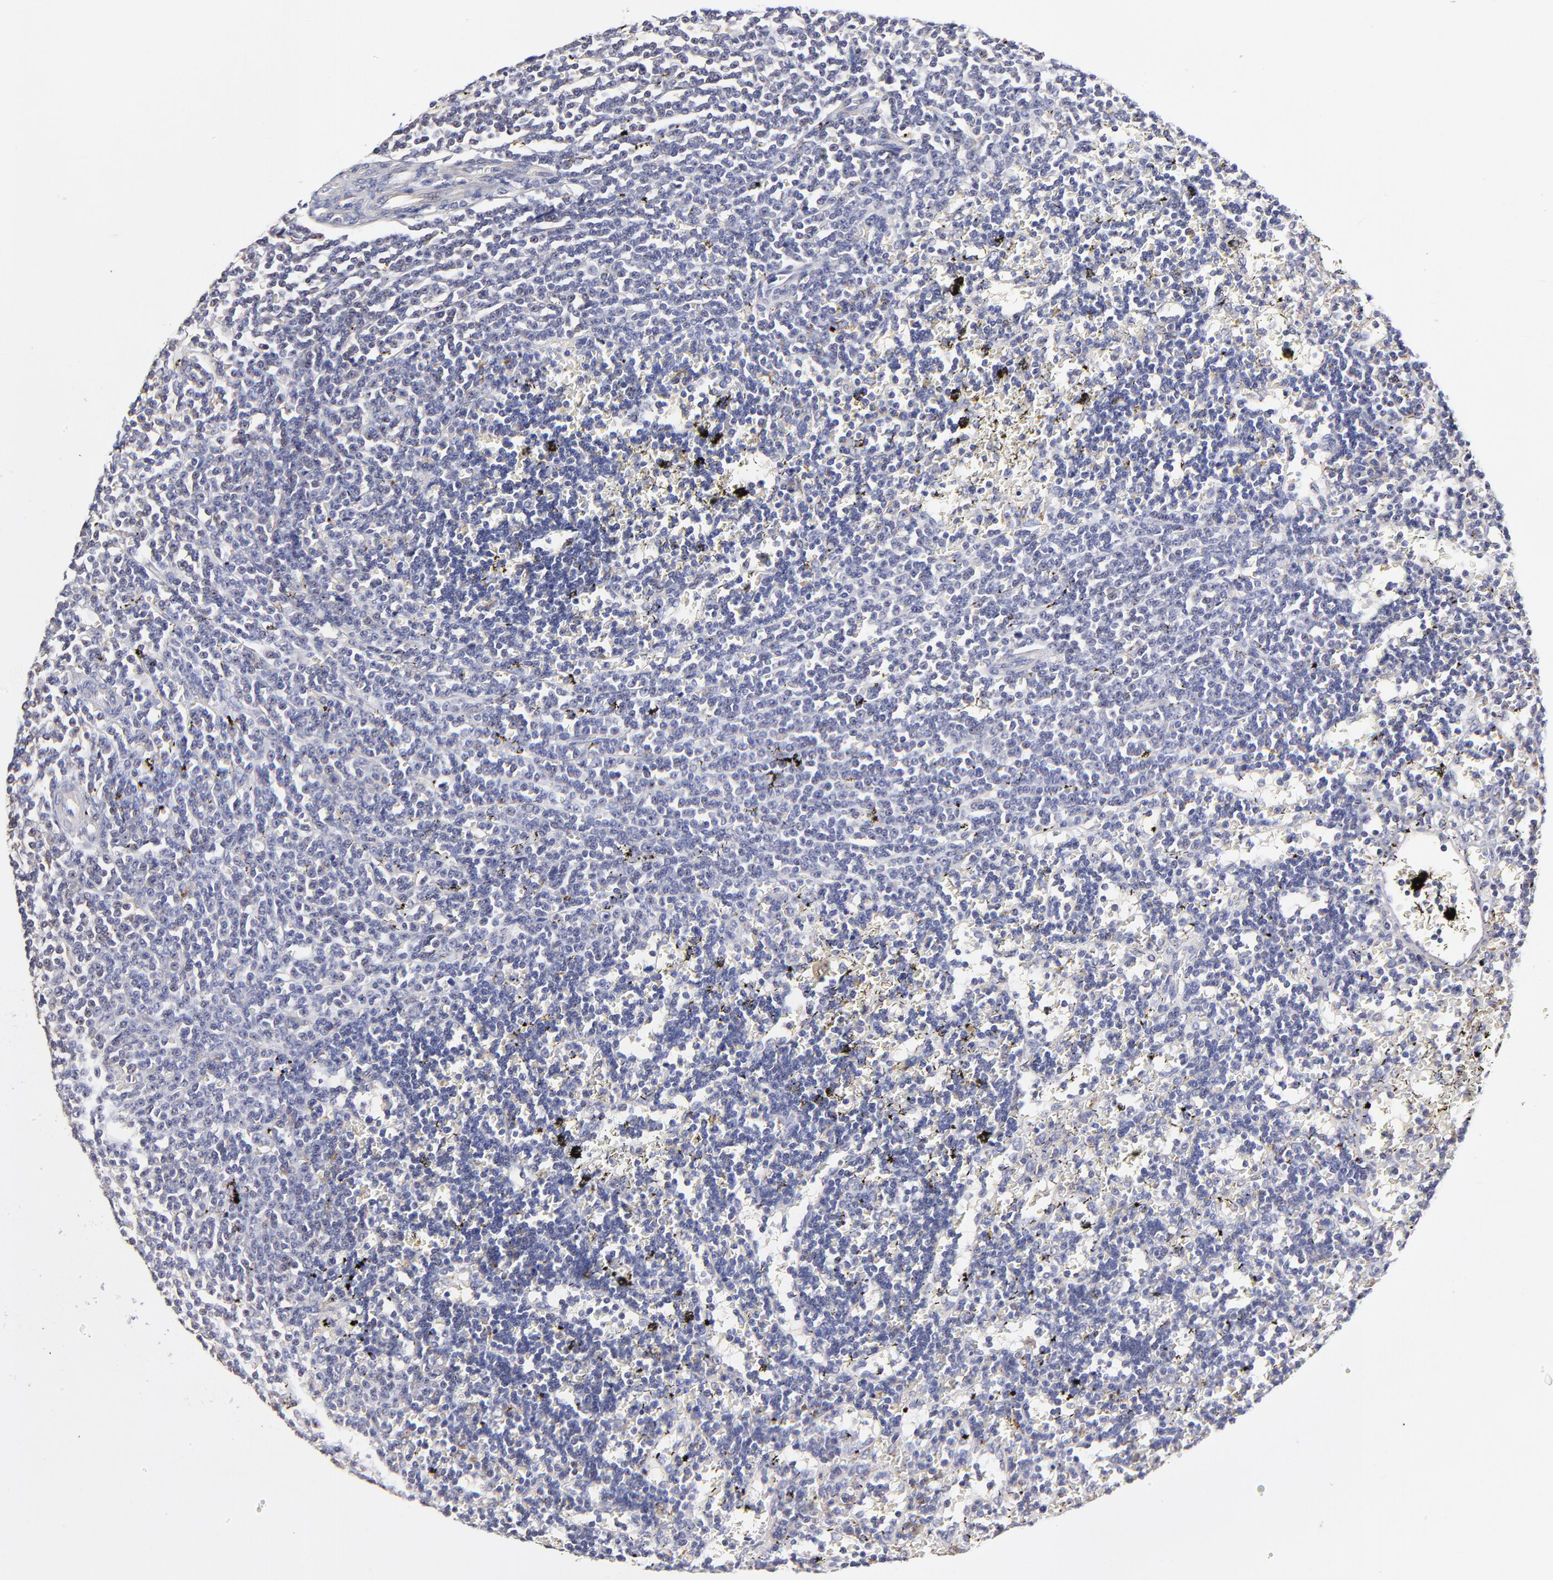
{"staining": {"intensity": "negative", "quantity": "none", "location": "none"}, "tissue": "lymphoma", "cell_type": "Tumor cells", "image_type": "cancer", "snomed": [{"axis": "morphology", "description": "Malignant lymphoma, non-Hodgkin's type, Low grade"}, {"axis": "topography", "description": "Spleen"}], "caption": "Tumor cells are negative for brown protein staining in lymphoma.", "gene": "GCSAM", "patient": {"sex": "male", "age": 60}}